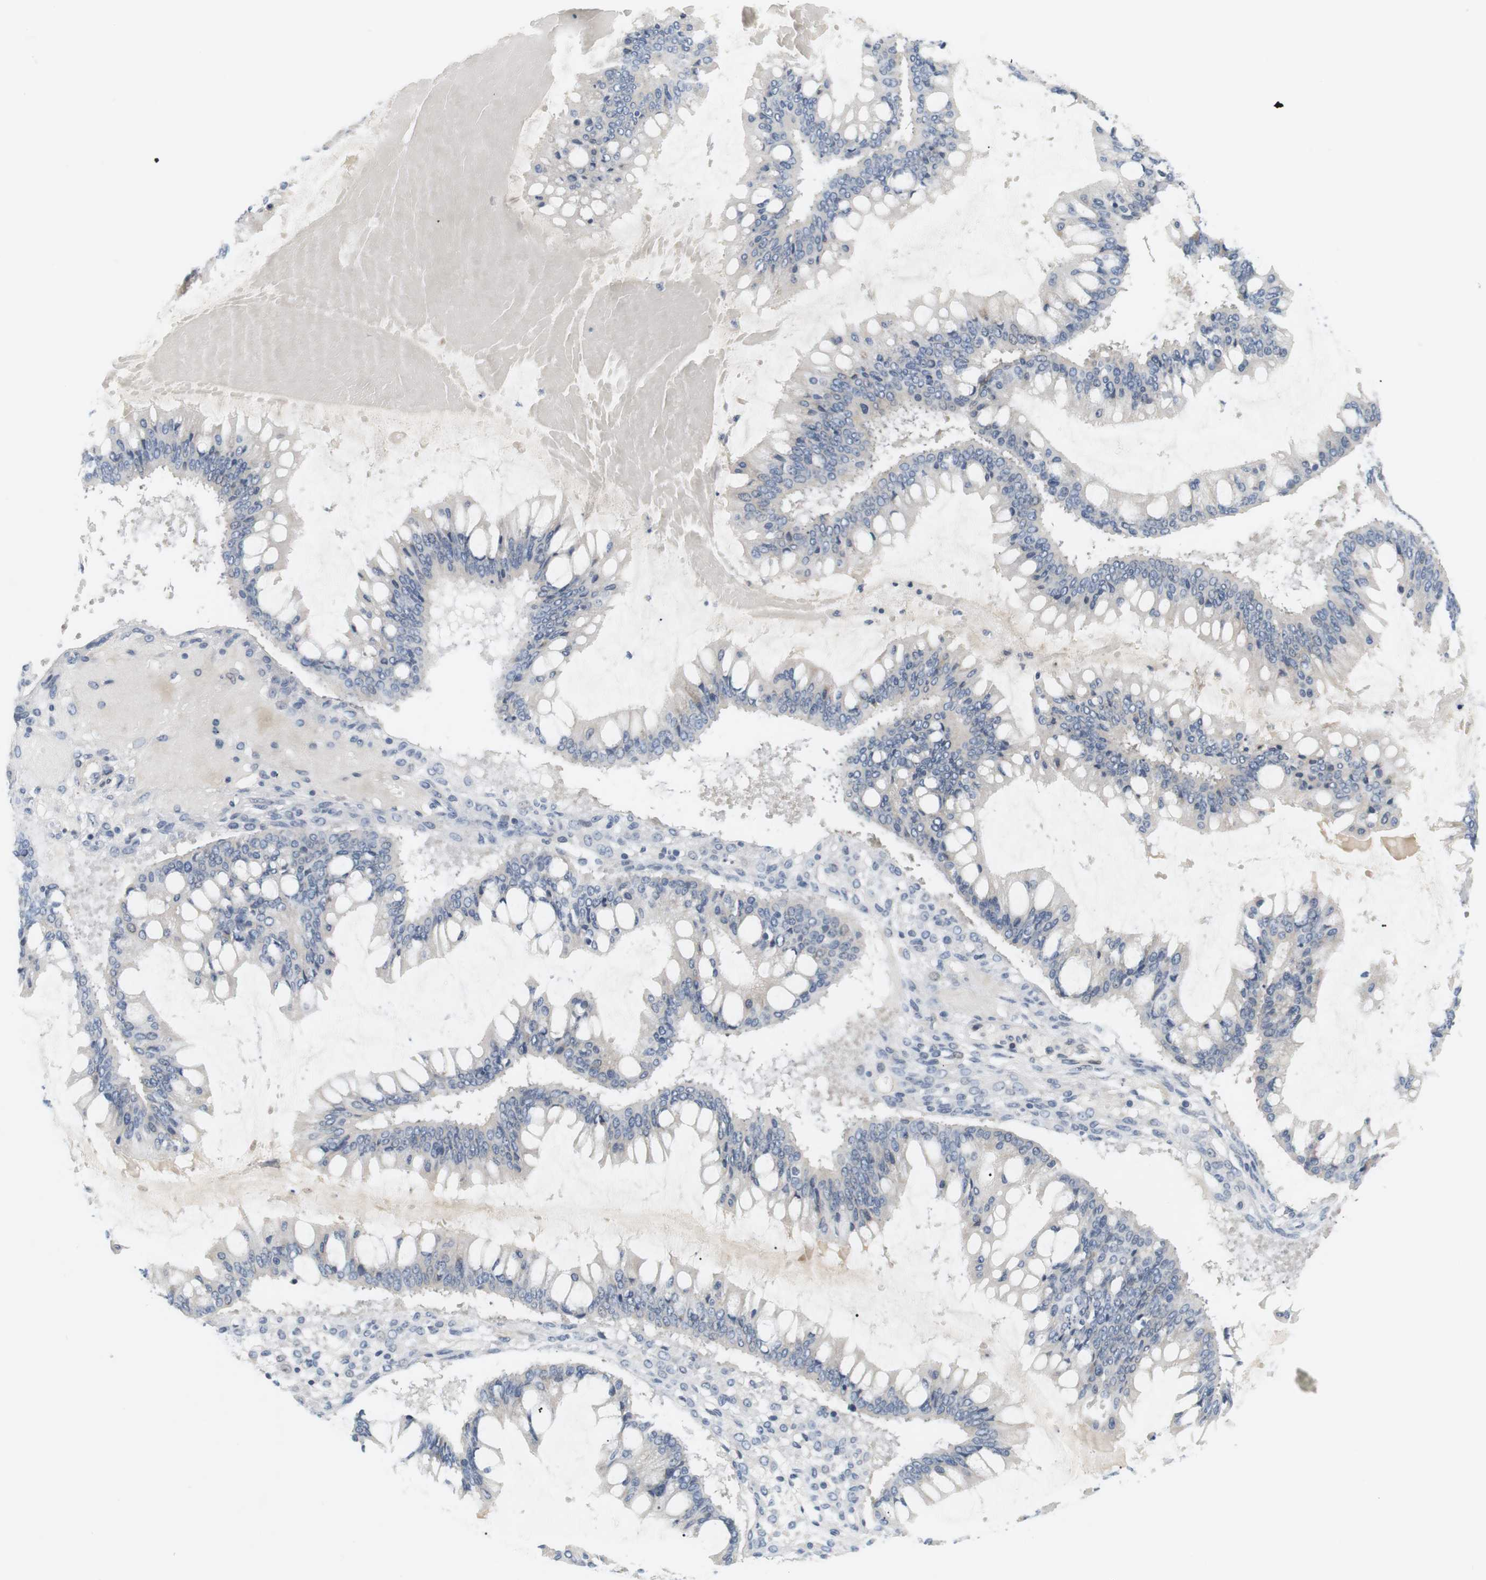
{"staining": {"intensity": "negative", "quantity": "none", "location": "none"}, "tissue": "ovarian cancer", "cell_type": "Tumor cells", "image_type": "cancer", "snomed": [{"axis": "morphology", "description": "Cystadenocarcinoma, mucinous, NOS"}, {"axis": "topography", "description": "Ovary"}], "caption": "High power microscopy photomicrograph of an immunohistochemistry micrograph of ovarian cancer (mucinous cystadenocarcinoma), revealing no significant staining in tumor cells.", "gene": "EVA1C", "patient": {"sex": "female", "age": 73}}